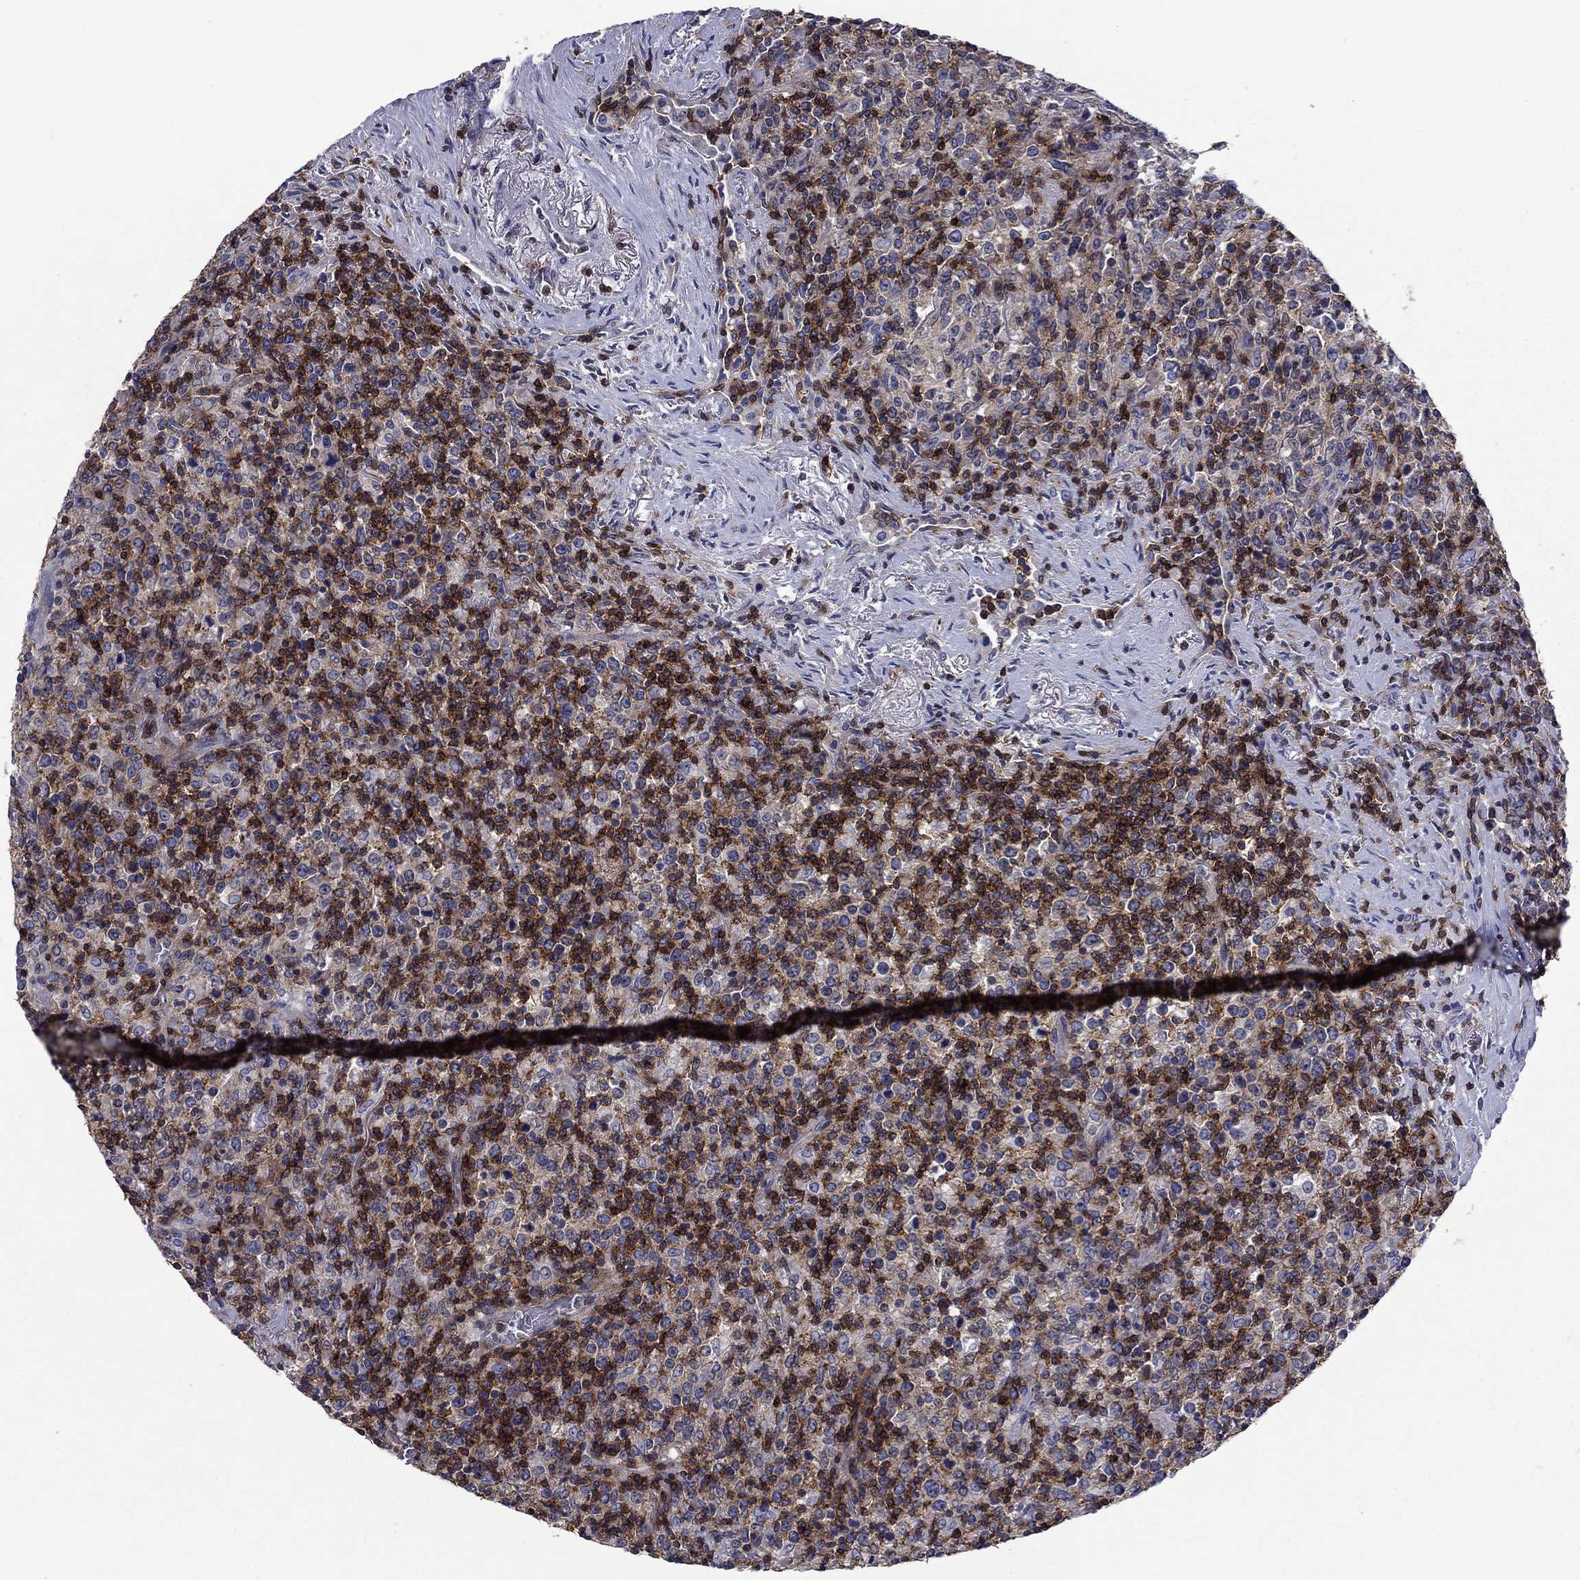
{"staining": {"intensity": "strong", "quantity": "25%-75%", "location": "cytoplasmic/membranous"}, "tissue": "lymphoma", "cell_type": "Tumor cells", "image_type": "cancer", "snomed": [{"axis": "morphology", "description": "Malignant lymphoma, non-Hodgkin's type, High grade"}, {"axis": "topography", "description": "Lung"}], "caption": "Protein staining of lymphoma tissue demonstrates strong cytoplasmic/membranous expression in approximately 25%-75% of tumor cells.", "gene": "SIT1", "patient": {"sex": "male", "age": 79}}